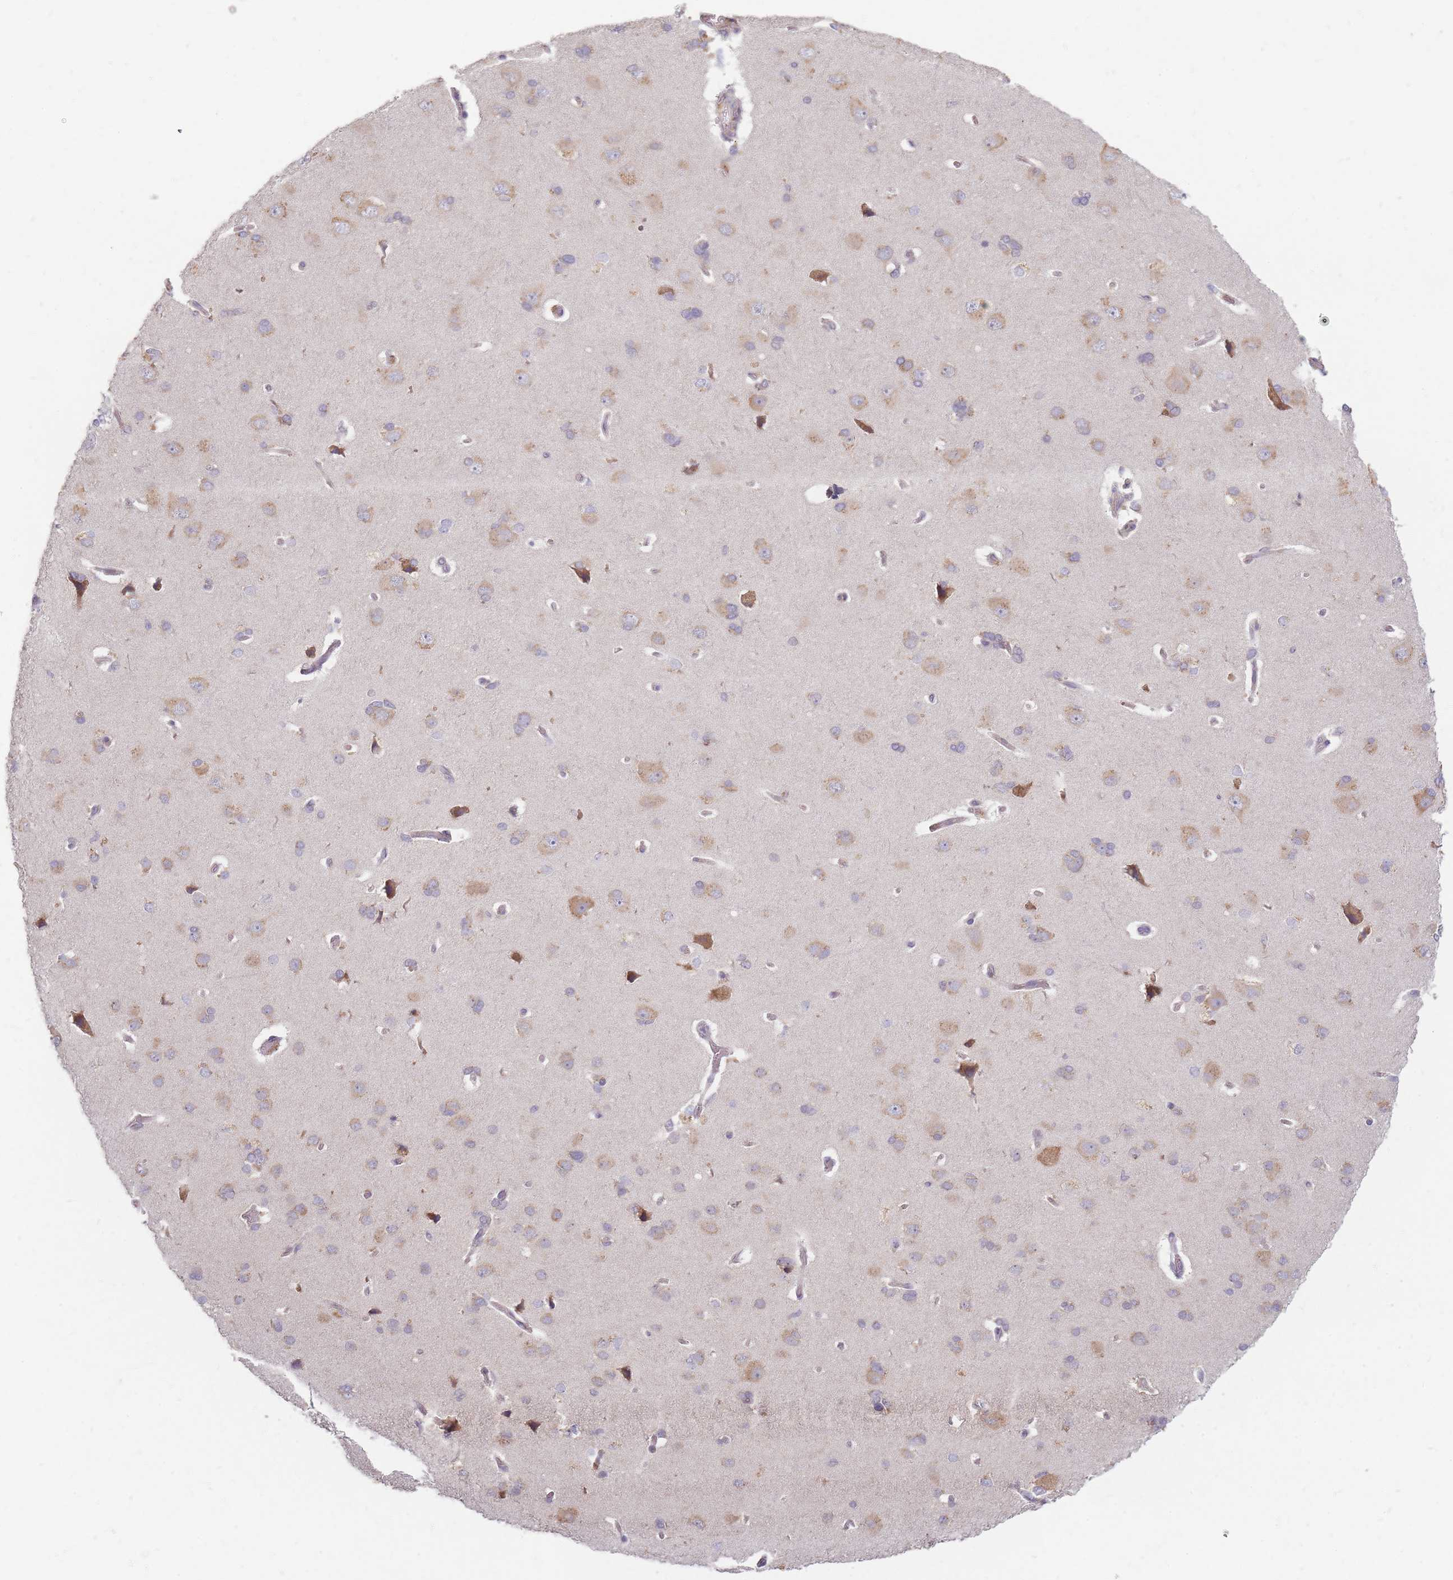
{"staining": {"intensity": "negative", "quantity": "none", "location": "none"}, "tissue": "cerebral cortex", "cell_type": "Endothelial cells", "image_type": "normal", "snomed": [{"axis": "morphology", "description": "Normal tissue, NOS"}, {"axis": "topography", "description": "Cerebral cortex"}], "caption": "This photomicrograph is of normal cerebral cortex stained with immunohistochemistry to label a protein in brown with the nuclei are counter-stained blue. There is no staining in endothelial cells. Nuclei are stained in blue.", "gene": "SMIM14", "patient": {"sex": "male", "age": 62}}